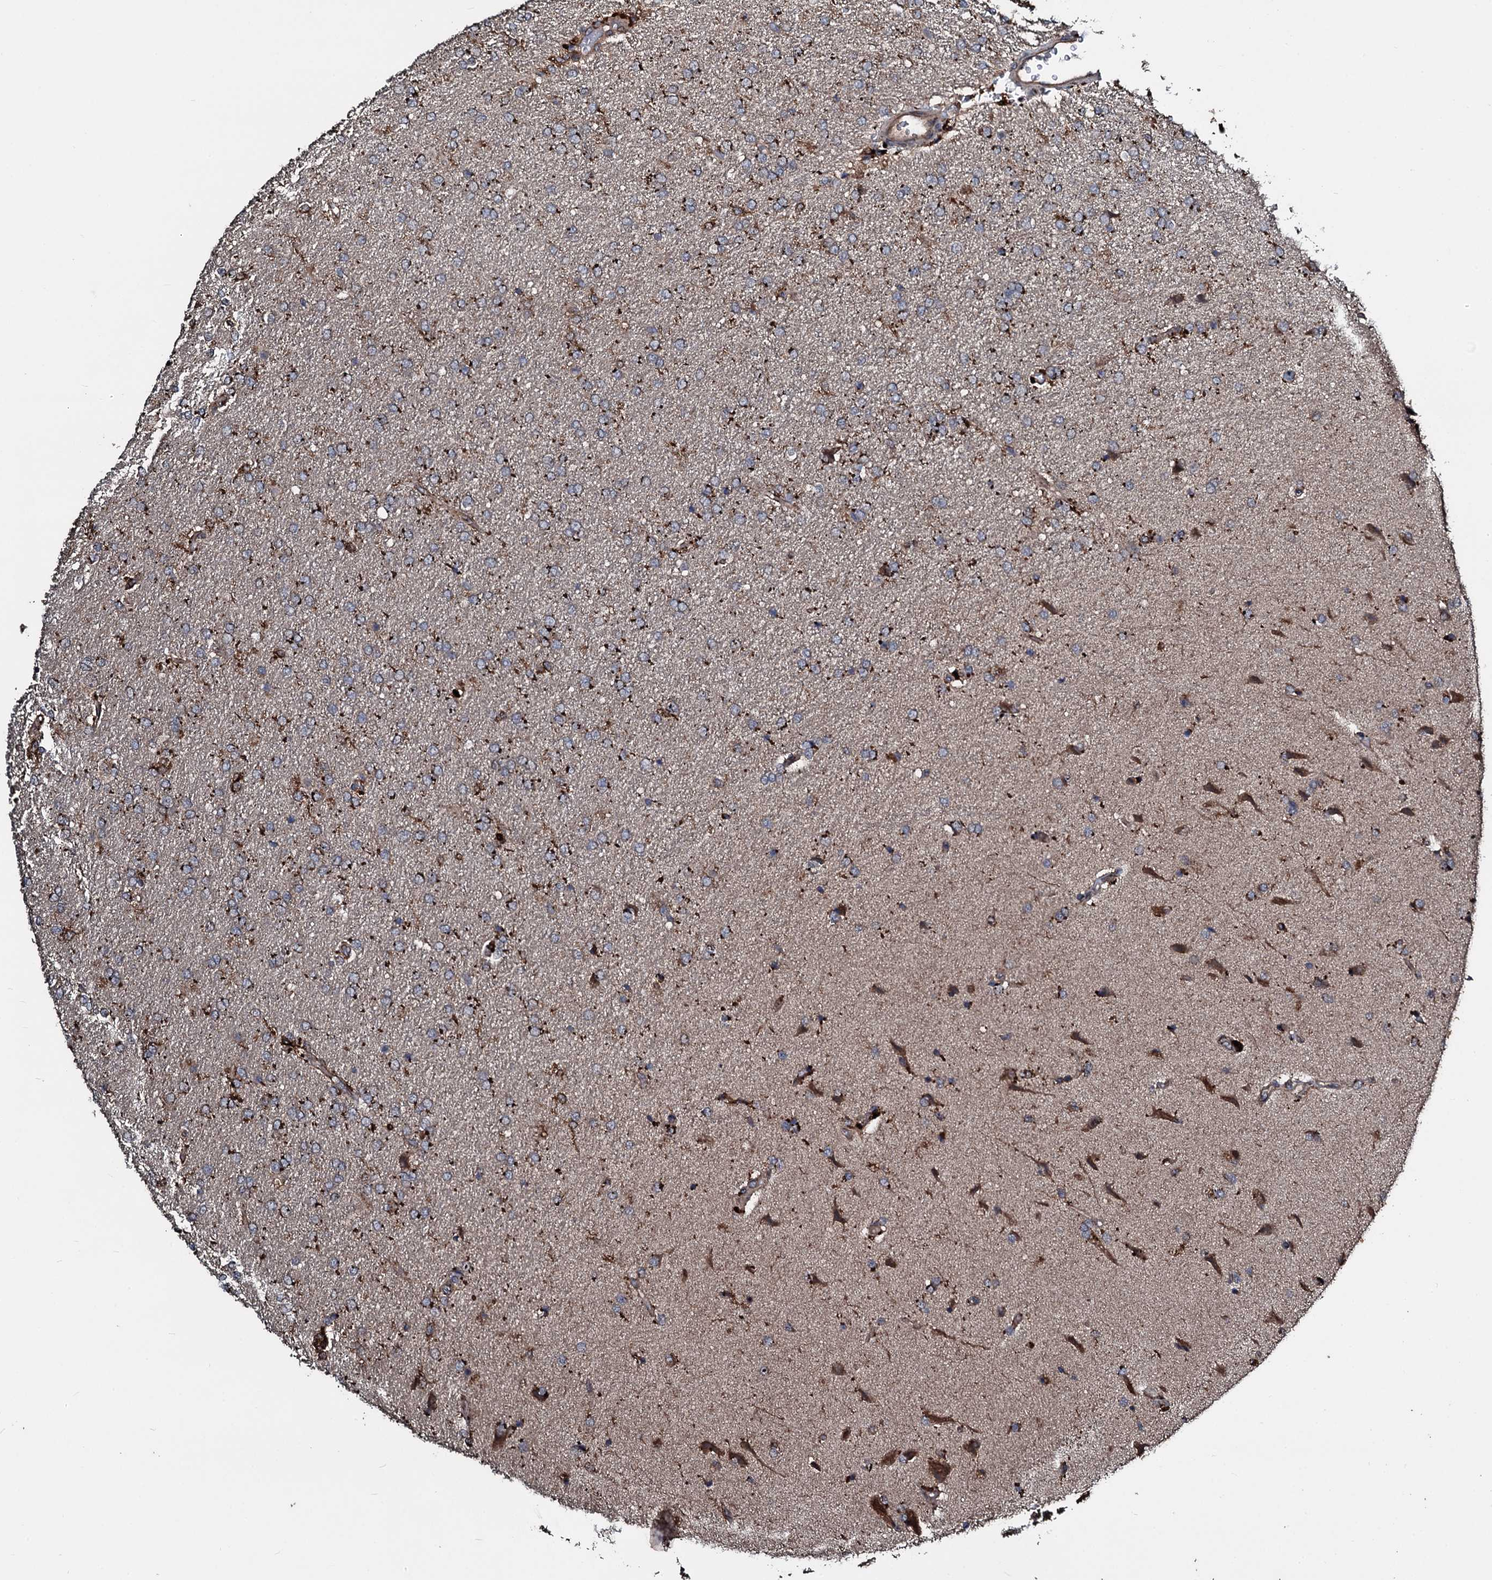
{"staining": {"intensity": "moderate", "quantity": "25%-75%", "location": "cytoplasmic/membranous"}, "tissue": "glioma", "cell_type": "Tumor cells", "image_type": "cancer", "snomed": [{"axis": "morphology", "description": "Glioma, malignant, High grade"}, {"axis": "topography", "description": "Brain"}], "caption": "The image demonstrates staining of glioma, revealing moderate cytoplasmic/membranous protein expression (brown color) within tumor cells.", "gene": "TPGS2", "patient": {"sex": "male", "age": 72}}